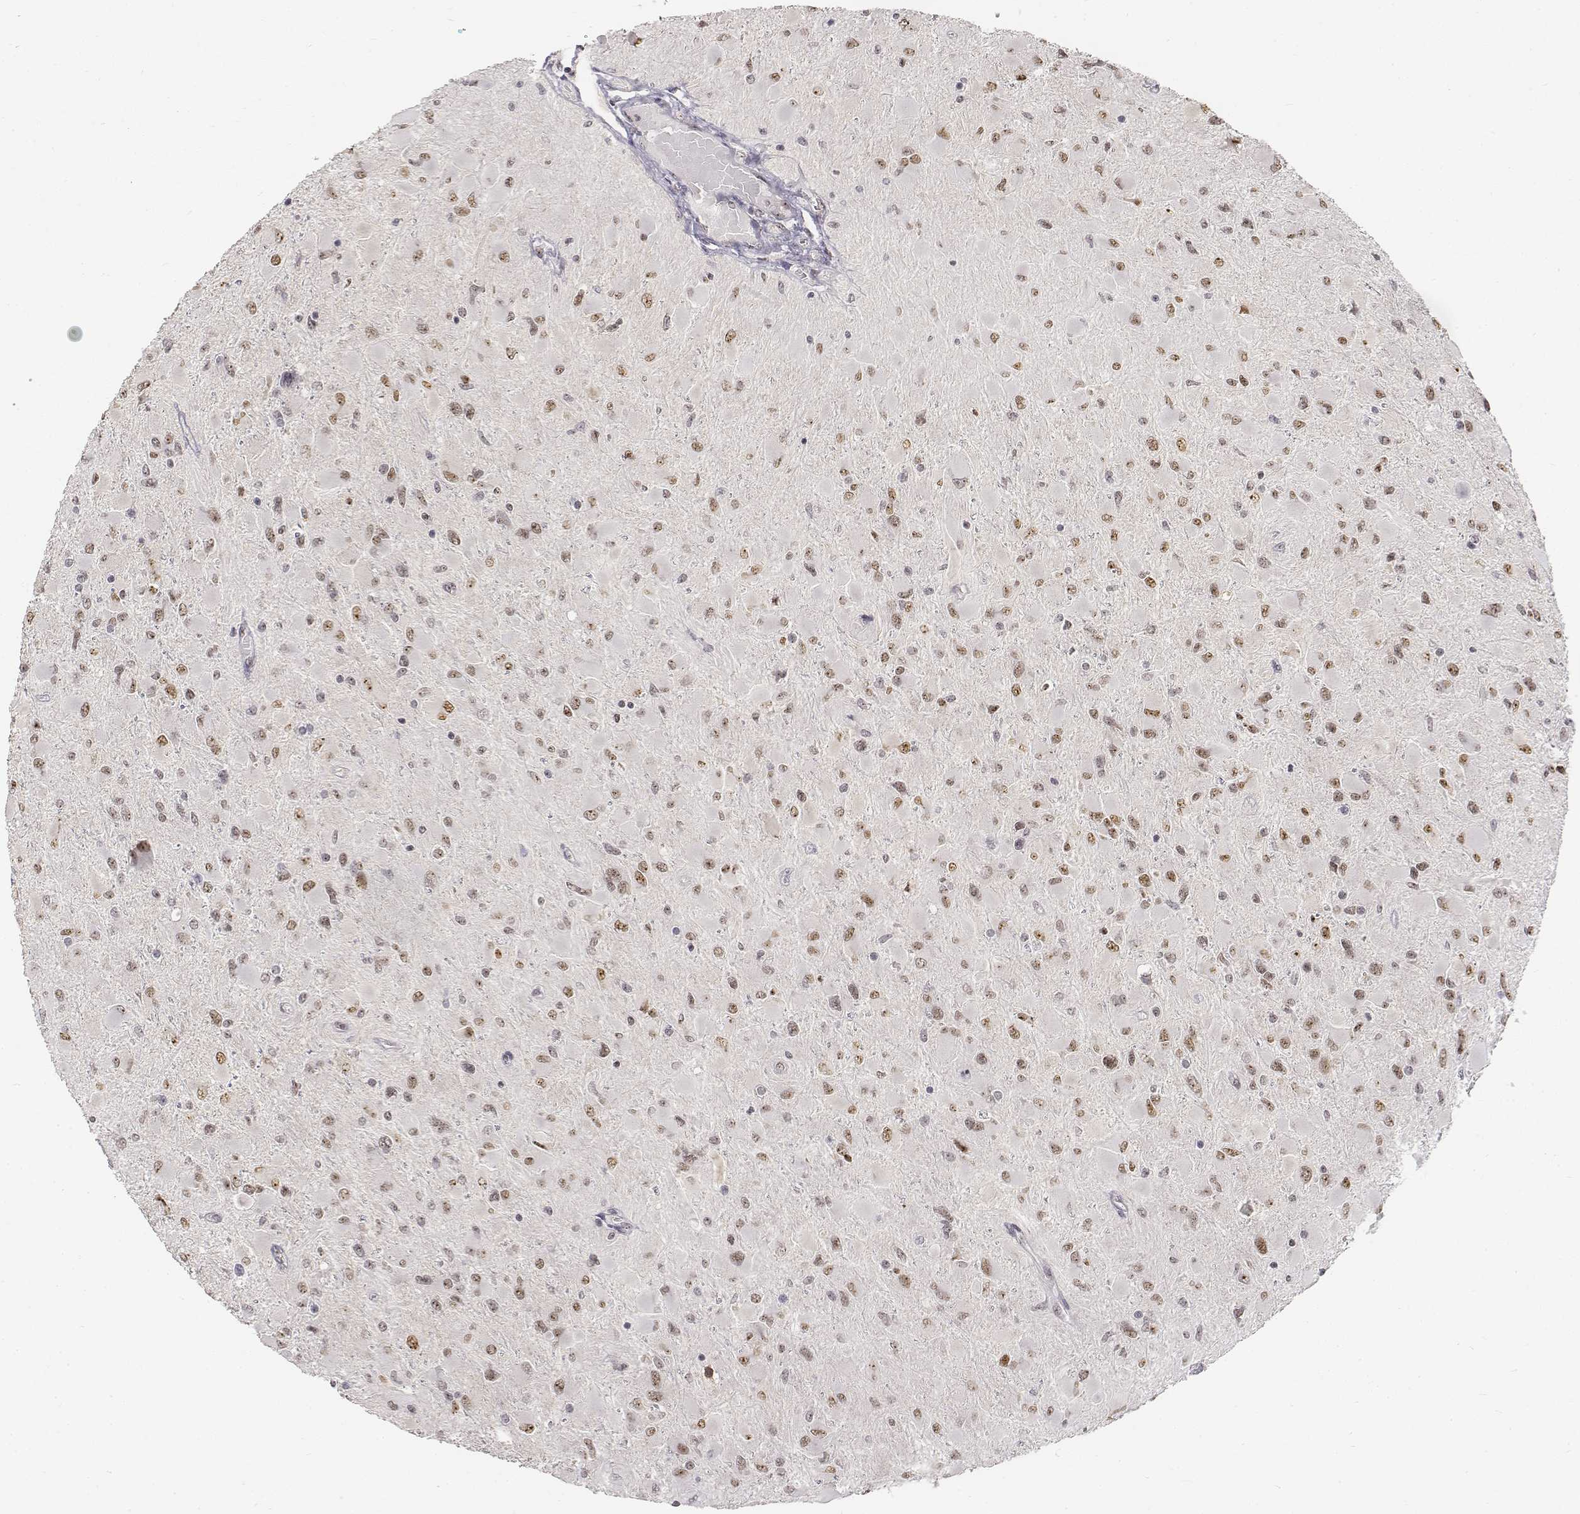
{"staining": {"intensity": "moderate", "quantity": ">75%", "location": "nuclear"}, "tissue": "glioma", "cell_type": "Tumor cells", "image_type": "cancer", "snomed": [{"axis": "morphology", "description": "Glioma, malignant, High grade"}, {"axis": "topography", "description": "Cerebral cortex"}], "caption": "IHC of glioma exhibits medium levels of moderate nuclear expression in about >75% of tumor cells.", "gene": "PHF6", "patient": {"sex": "female", "age": 36}}